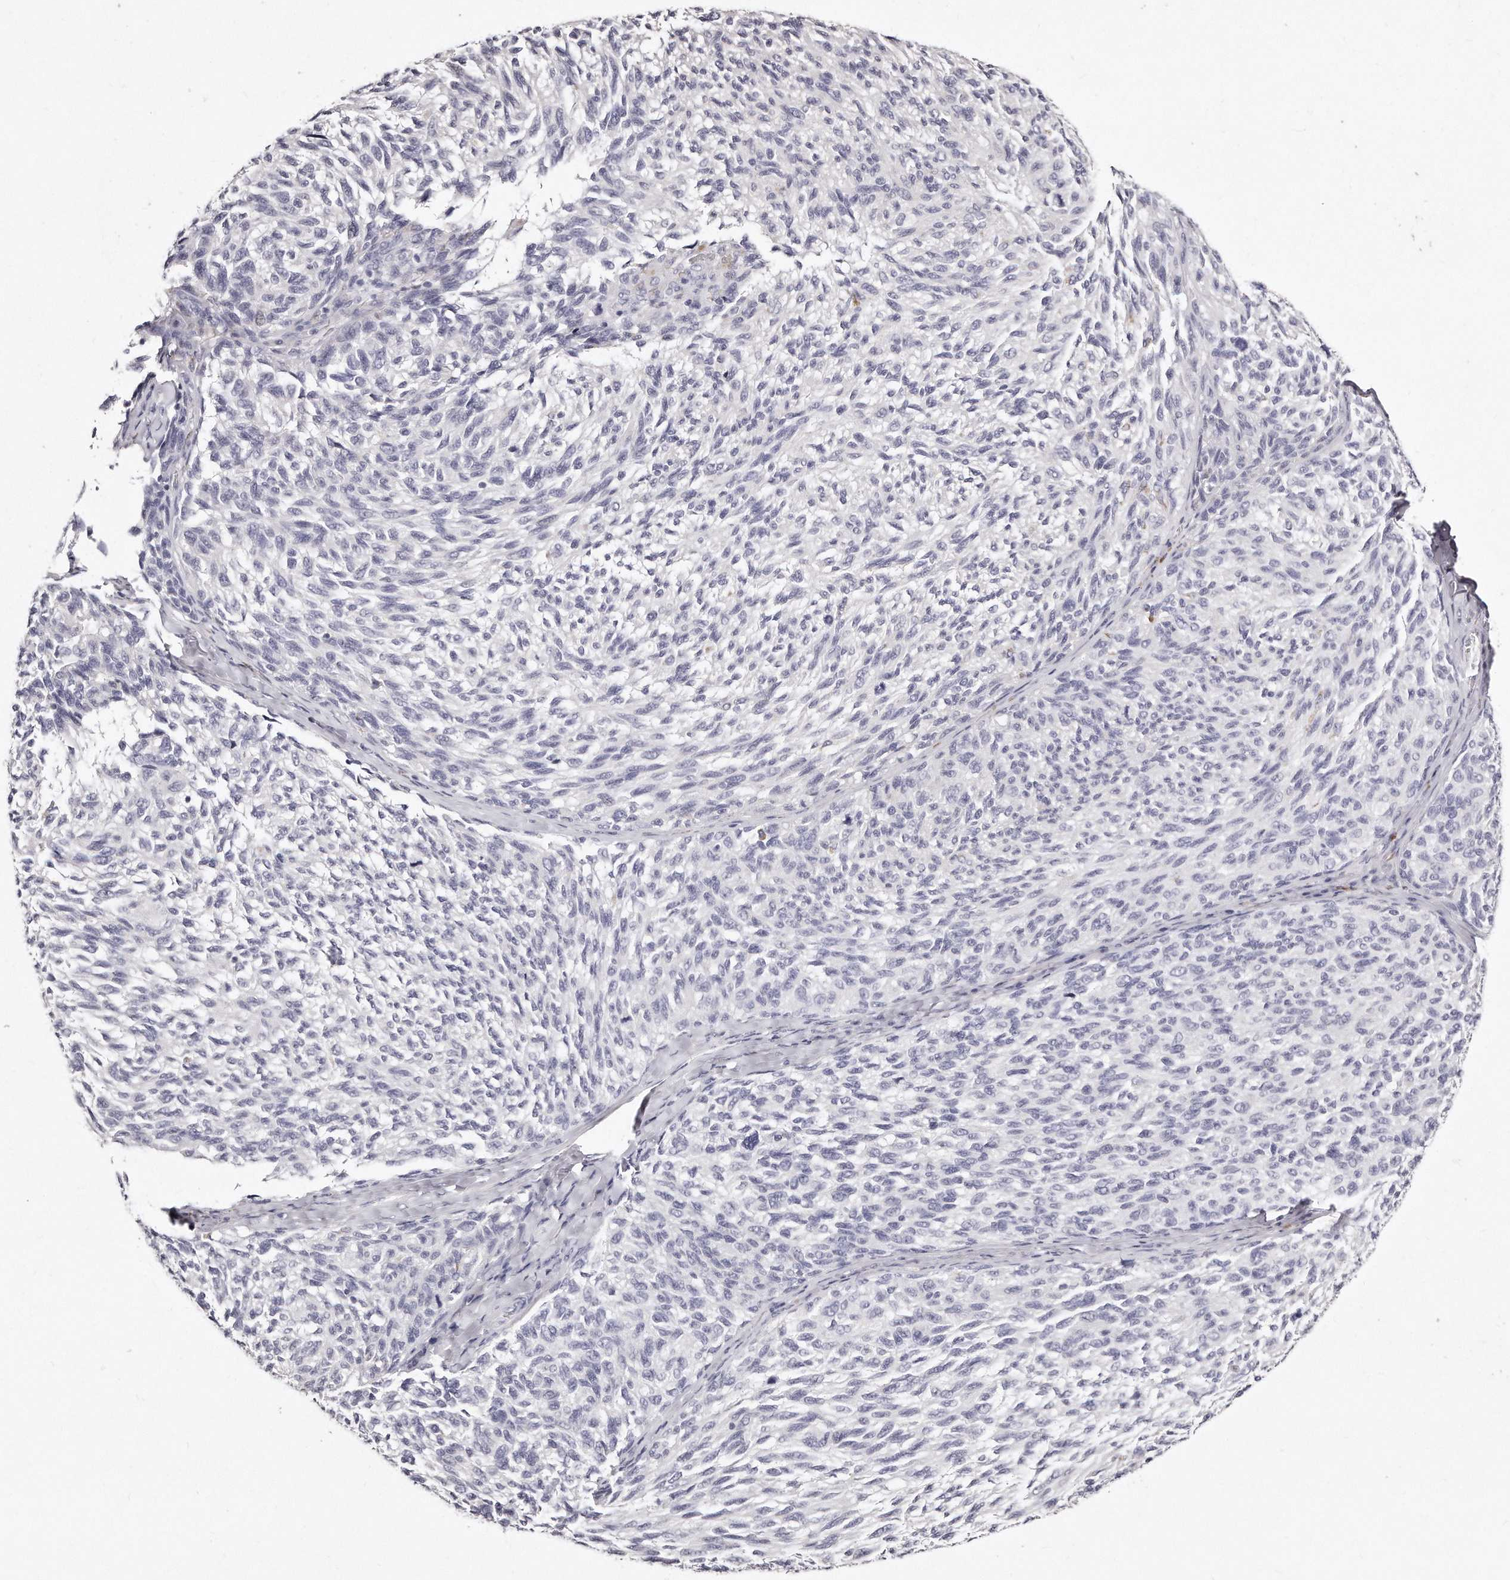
{"staining": {"intensity": "negative", "quantity": "none", "location": "none"}, "tissue": "melanoma", "cell_type": "Tumor cells", "image_type": "cancer", "snomed": [{"axis": "morphology", "description": "Malignant melanoma, NOS"}, {"axis": "topography", "description": "Skin"}], "caption": "Protein analysis of melanoma exhibits no significant staining in tumor cells.", "gene": "GDA", "patient": {"sex": "female", "age": 73}}